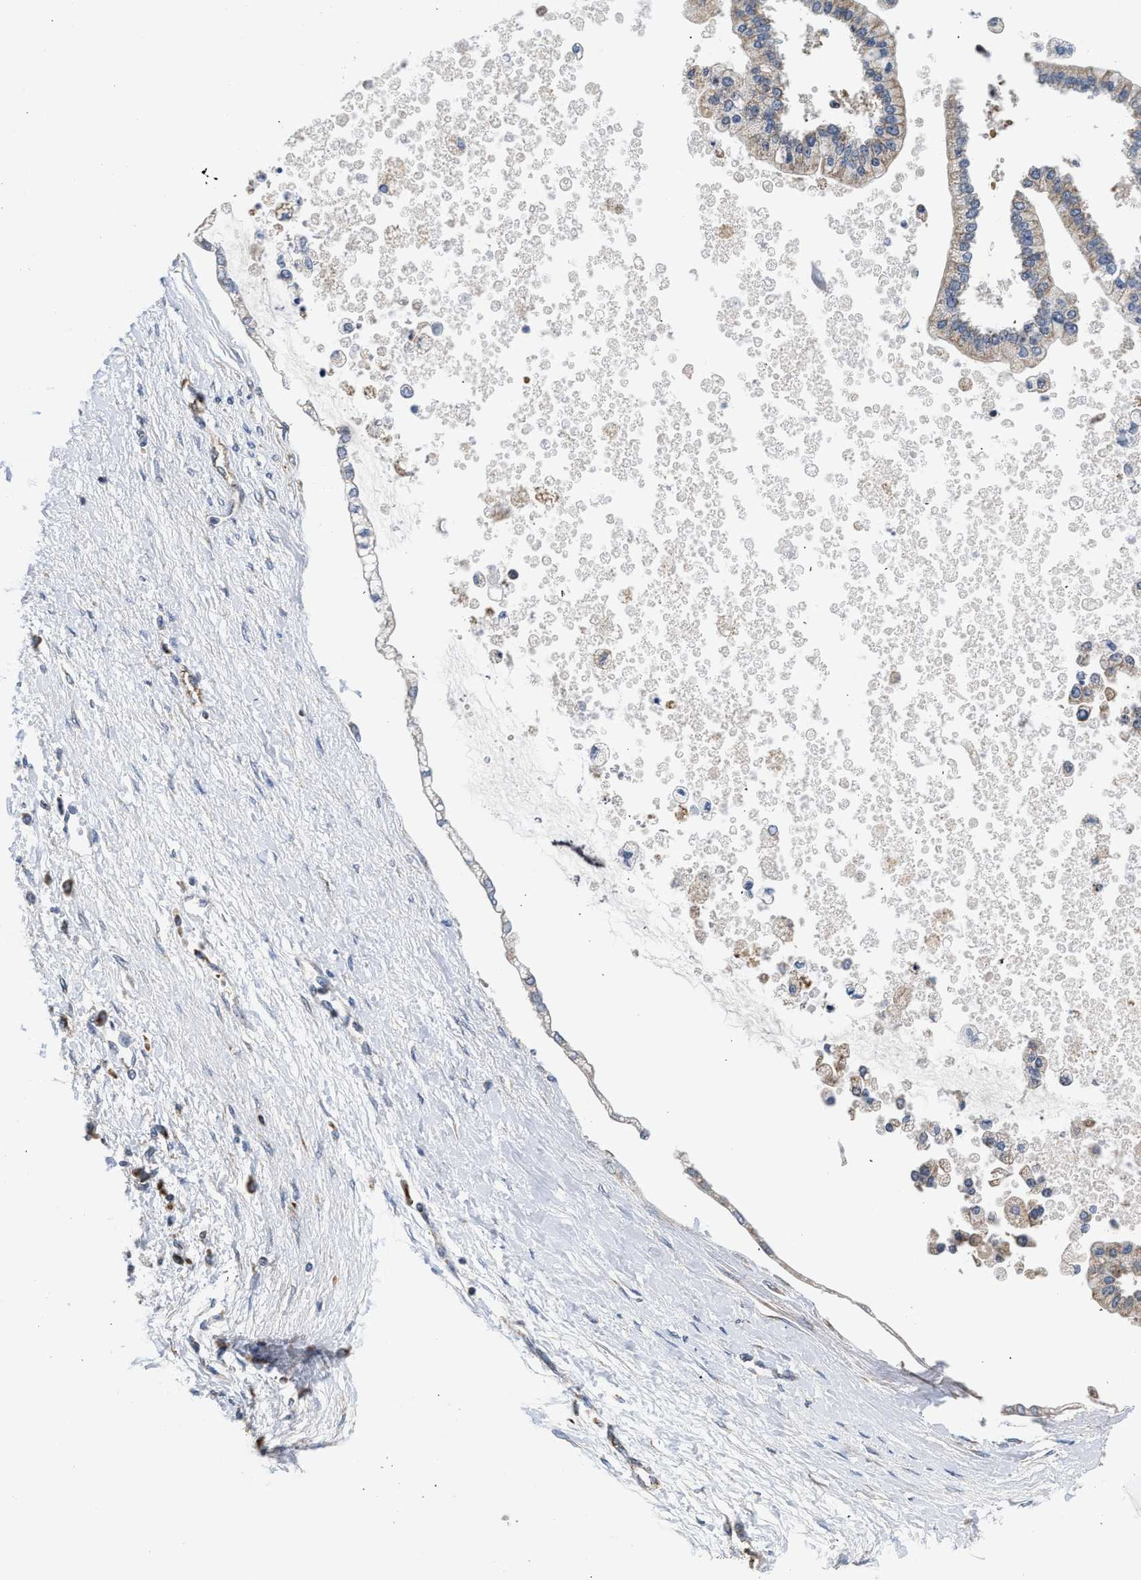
{"staining": {"intensity": "weak", "quantity": ">75%", "location": "cytoplasmic/membranous"}, "tissue": "liver cancer", "cell_type": "Tumor cells", "image_type": "cancer", "snomed": [{"axis": "morphology", "description": "Cholangiocarcinoma"}, {"axis": "topography", "description": "Liver"}], "caption": "Immunohistochemistry (DAB (3,3'-diaminobenzidine)) staining of human liver cancer (cholangiocarcinoma) reveals weak cytoplasmic/membranous protein expression in approximately >75% of tumor cells.", "gene": "PIM1", "patient": {"sex": "male", "age": 50}}